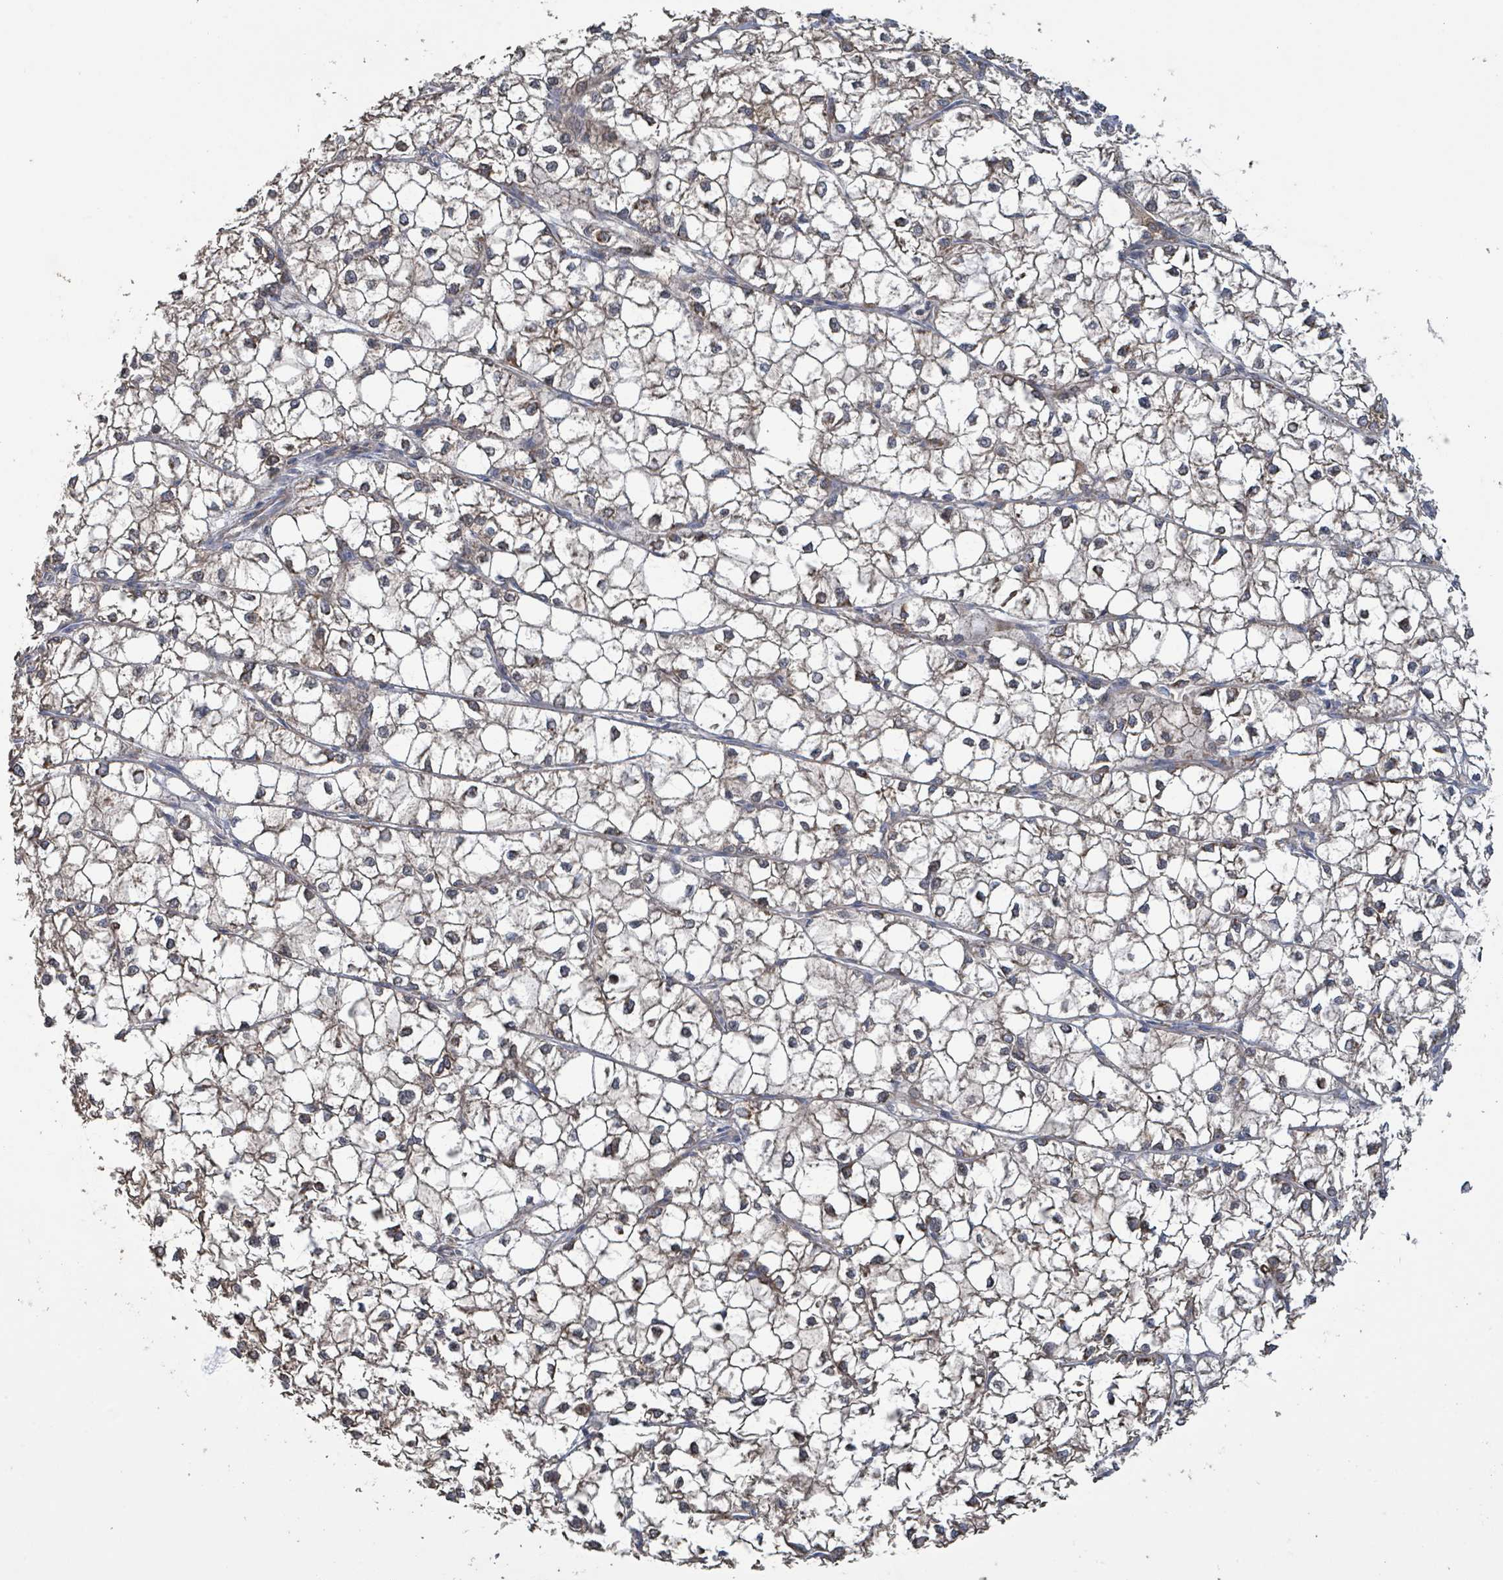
{"staining": {"intensity": "weak", "quantity": "25%-75%", "location": "cytoplasmic/membranous"}, "tissue": "liver cancer", "cell_type": "Tumor cells", "image_type": "cancer", "snomed": [{"axis": "morphology", "description": "Carcinoma, Hepatocellular, NOS"}, {"axis": "topography", "description": "Liver"}], "caption": "Immunohistochemistry (IHC) of human liver cancer (hepatocellular carcinoma) demonstrates low levels of weak cytoplasmic/membranous expression in approximately 25%-75% of tumor cells.", "gene": "RPL32", "patient": {"sex": "female", "age": 43}}